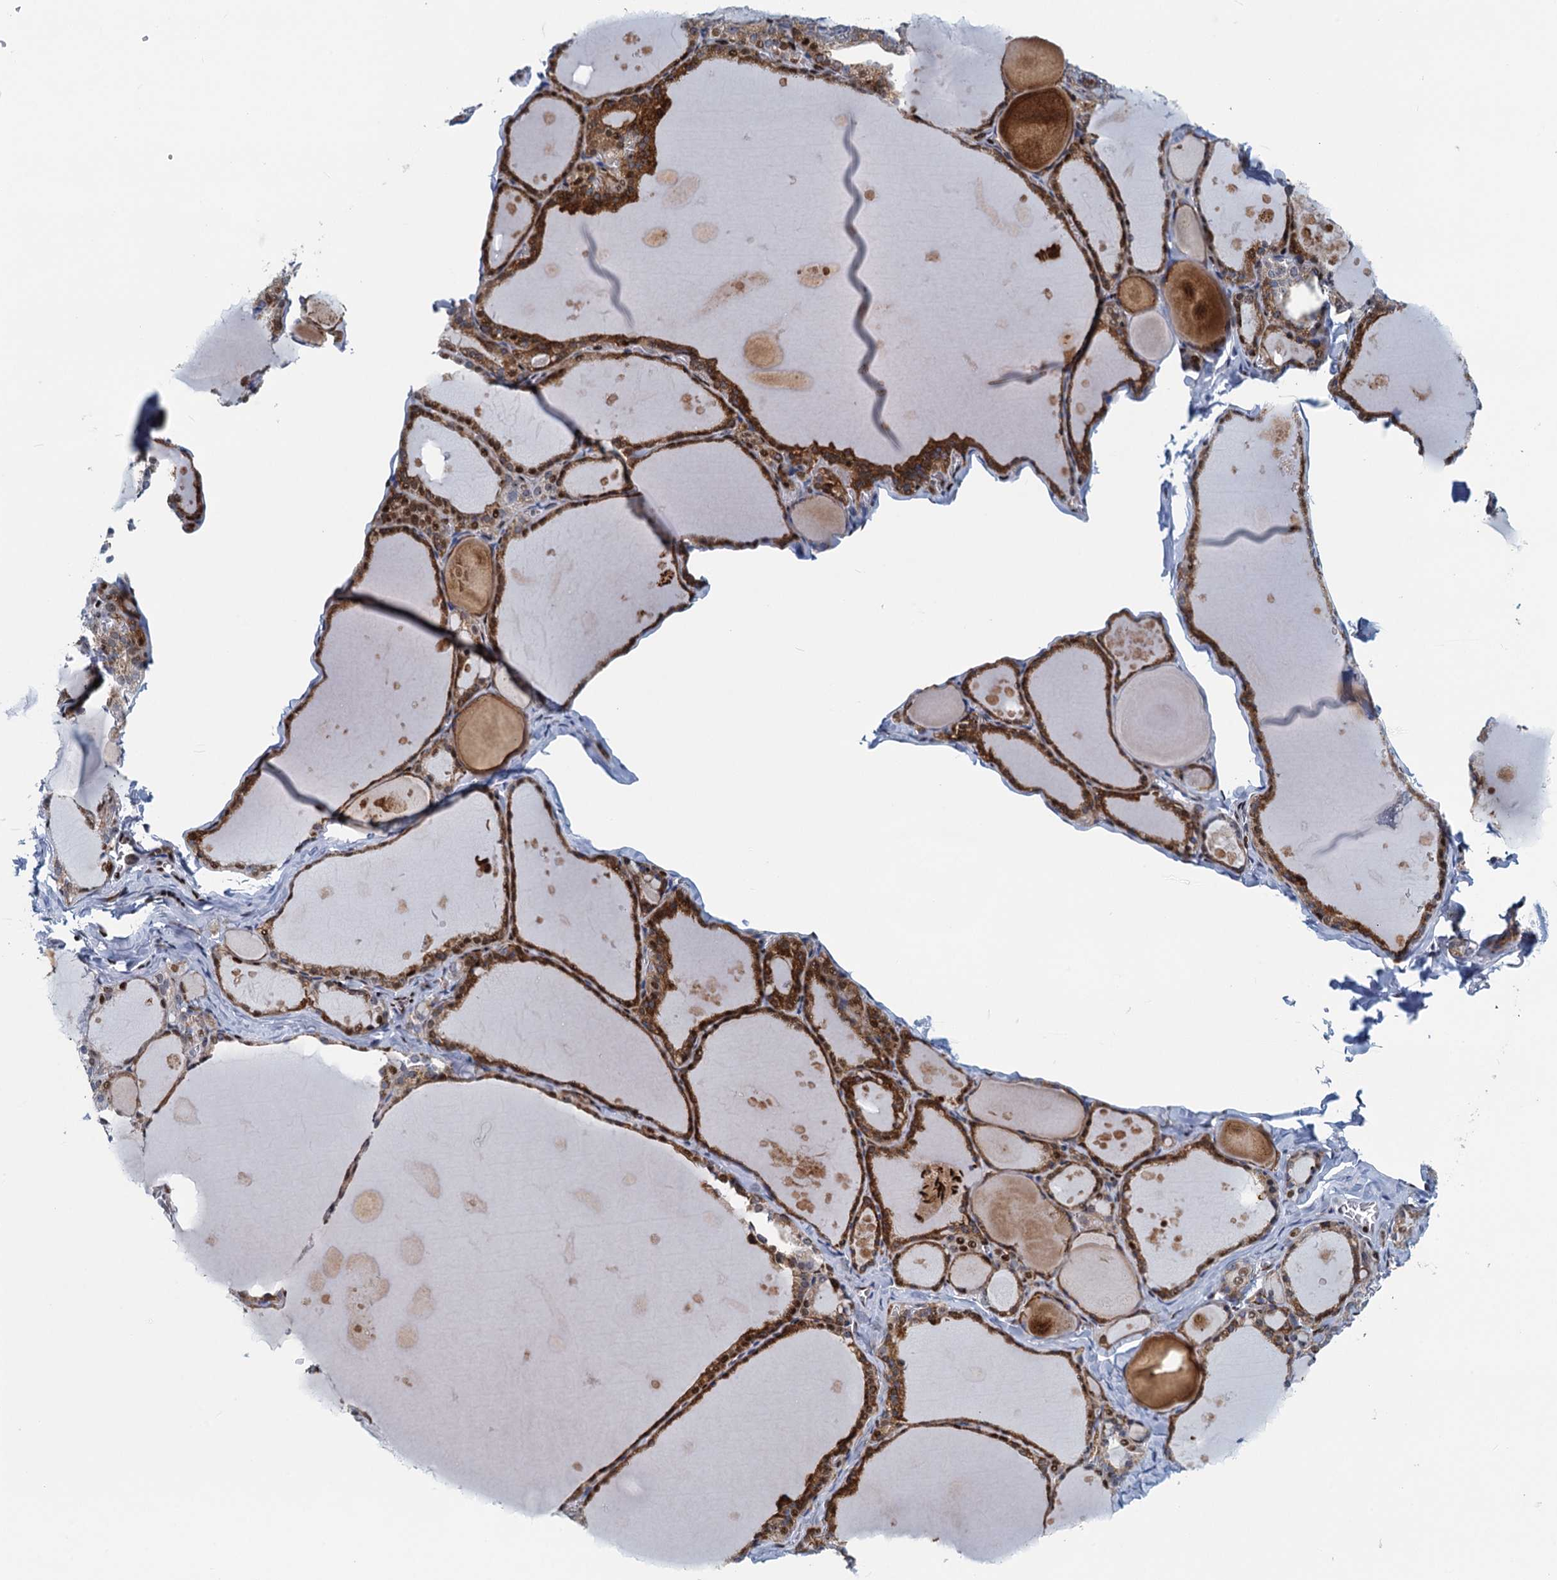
{"staining": {"intensity": "strong", "quantity": "25%-75%", "location": "cytoplasmic/membranous,nuclear"}, "tissue": "thyroid gland", "cell_type": "Glandular cells", "image_type": "normal", "snomed": [{"axis": "morphology", "description": "Normal tissue, NOS"}, {"axis": "topography", "description": "Thyroid gland"}], "caption": "Protein staining reveals strong cytoplasmic/membranous,nuclear expression in approximately 25%-75% of glandular cells in benign thyroid gland.", "gene": "ANKRD13D", "patient": {"sex": "male", "age": 56}}